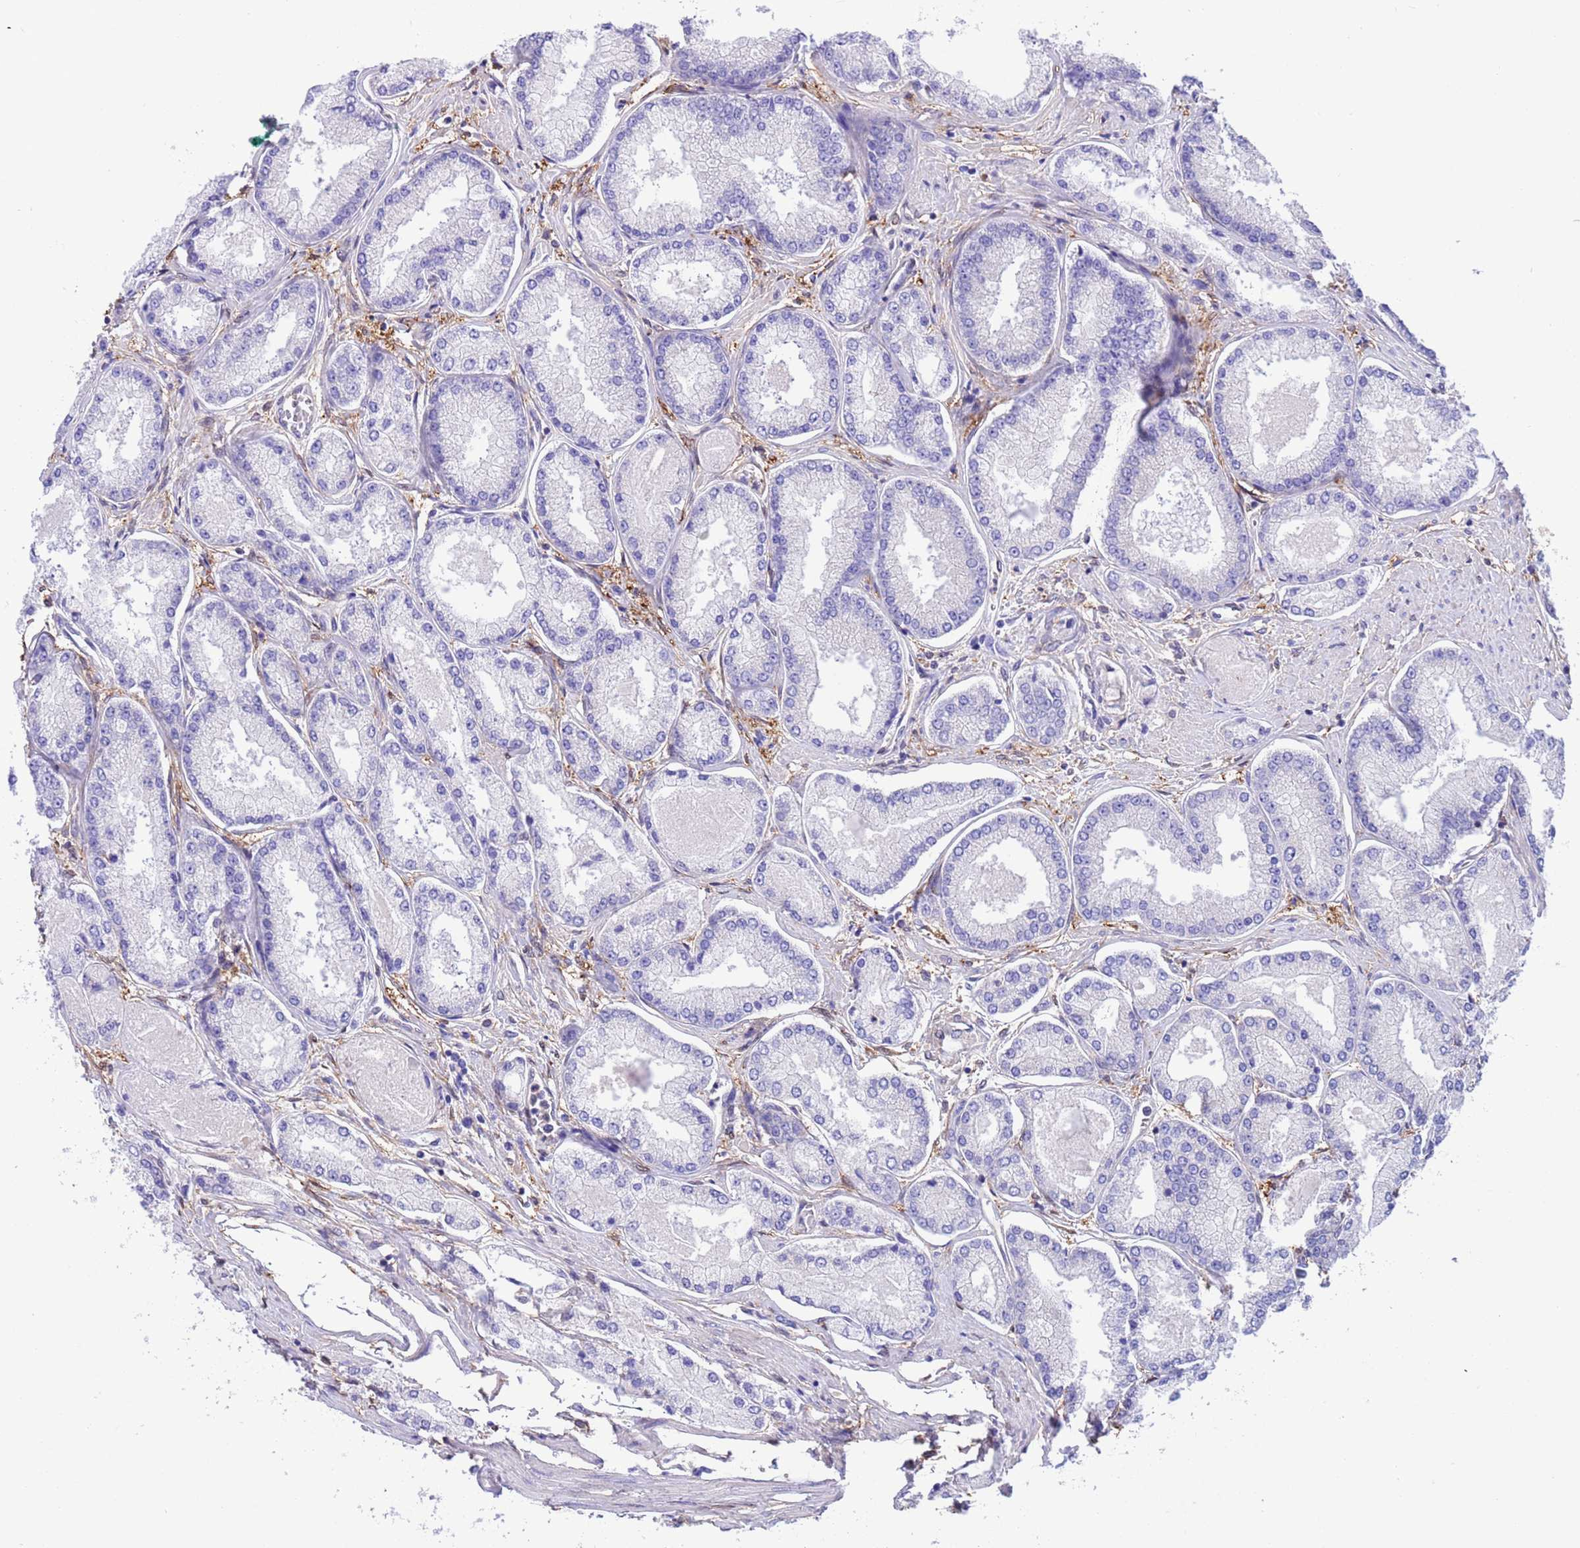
{"staining": {"intensity": "negative", "quantity": "none", "location": "none"}, "tissue": "prostate cancer", "cell_type": "Tumor cells", "image_type": "cancer", "snomed": [{"axis": "morphology", "description": "Adenocarcinoma, Low grade"}, {"axis": "topography", "description": "Prostate"}], "caption": "Immunohistochemical staining of human prostate cancer displays no significant staining in tumor cells.", "gene": "C6orf47", "patient": {"sex": "male", "age": 74}}